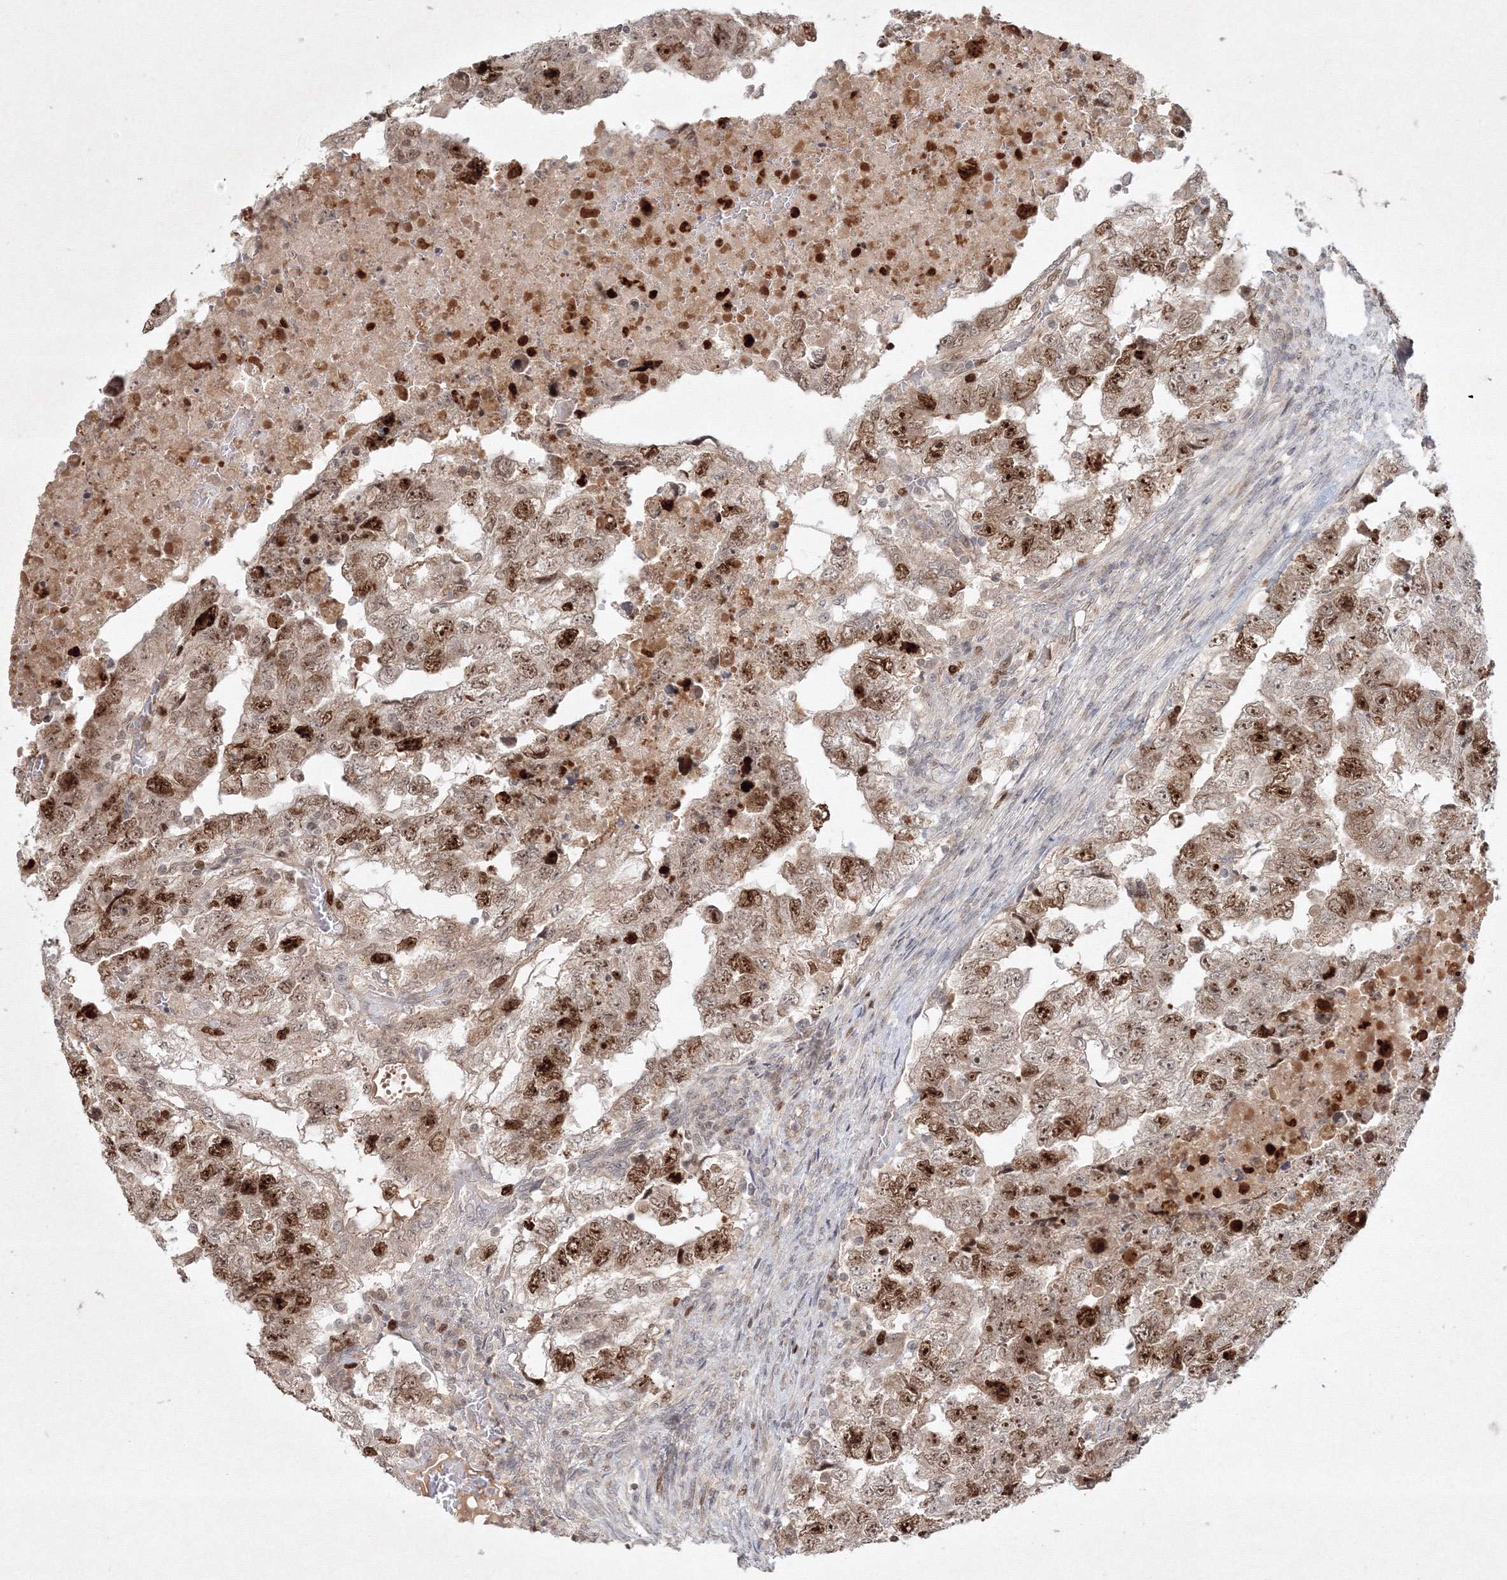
{"staining": {"intensity": "moderate", "quantity": ">75%", "location": "nuclear"}, "tissue": "testis cancer", "cell_type": "Tumor cells", "image_type": "cancer", "snomed": [{"axis": "morphology", "description": "Carcinoma, Embryonal, NOS"}, {"axis": "topography", "description": "Testis"}], "caption": "This image displays IHC staining of testis cancer (embryonal carcinoma), with medium moderate nuclear staining in approximately >75% of tumor cells.", "gene": "KIF20A", "patient": {"sex": "male", "age": 36}}